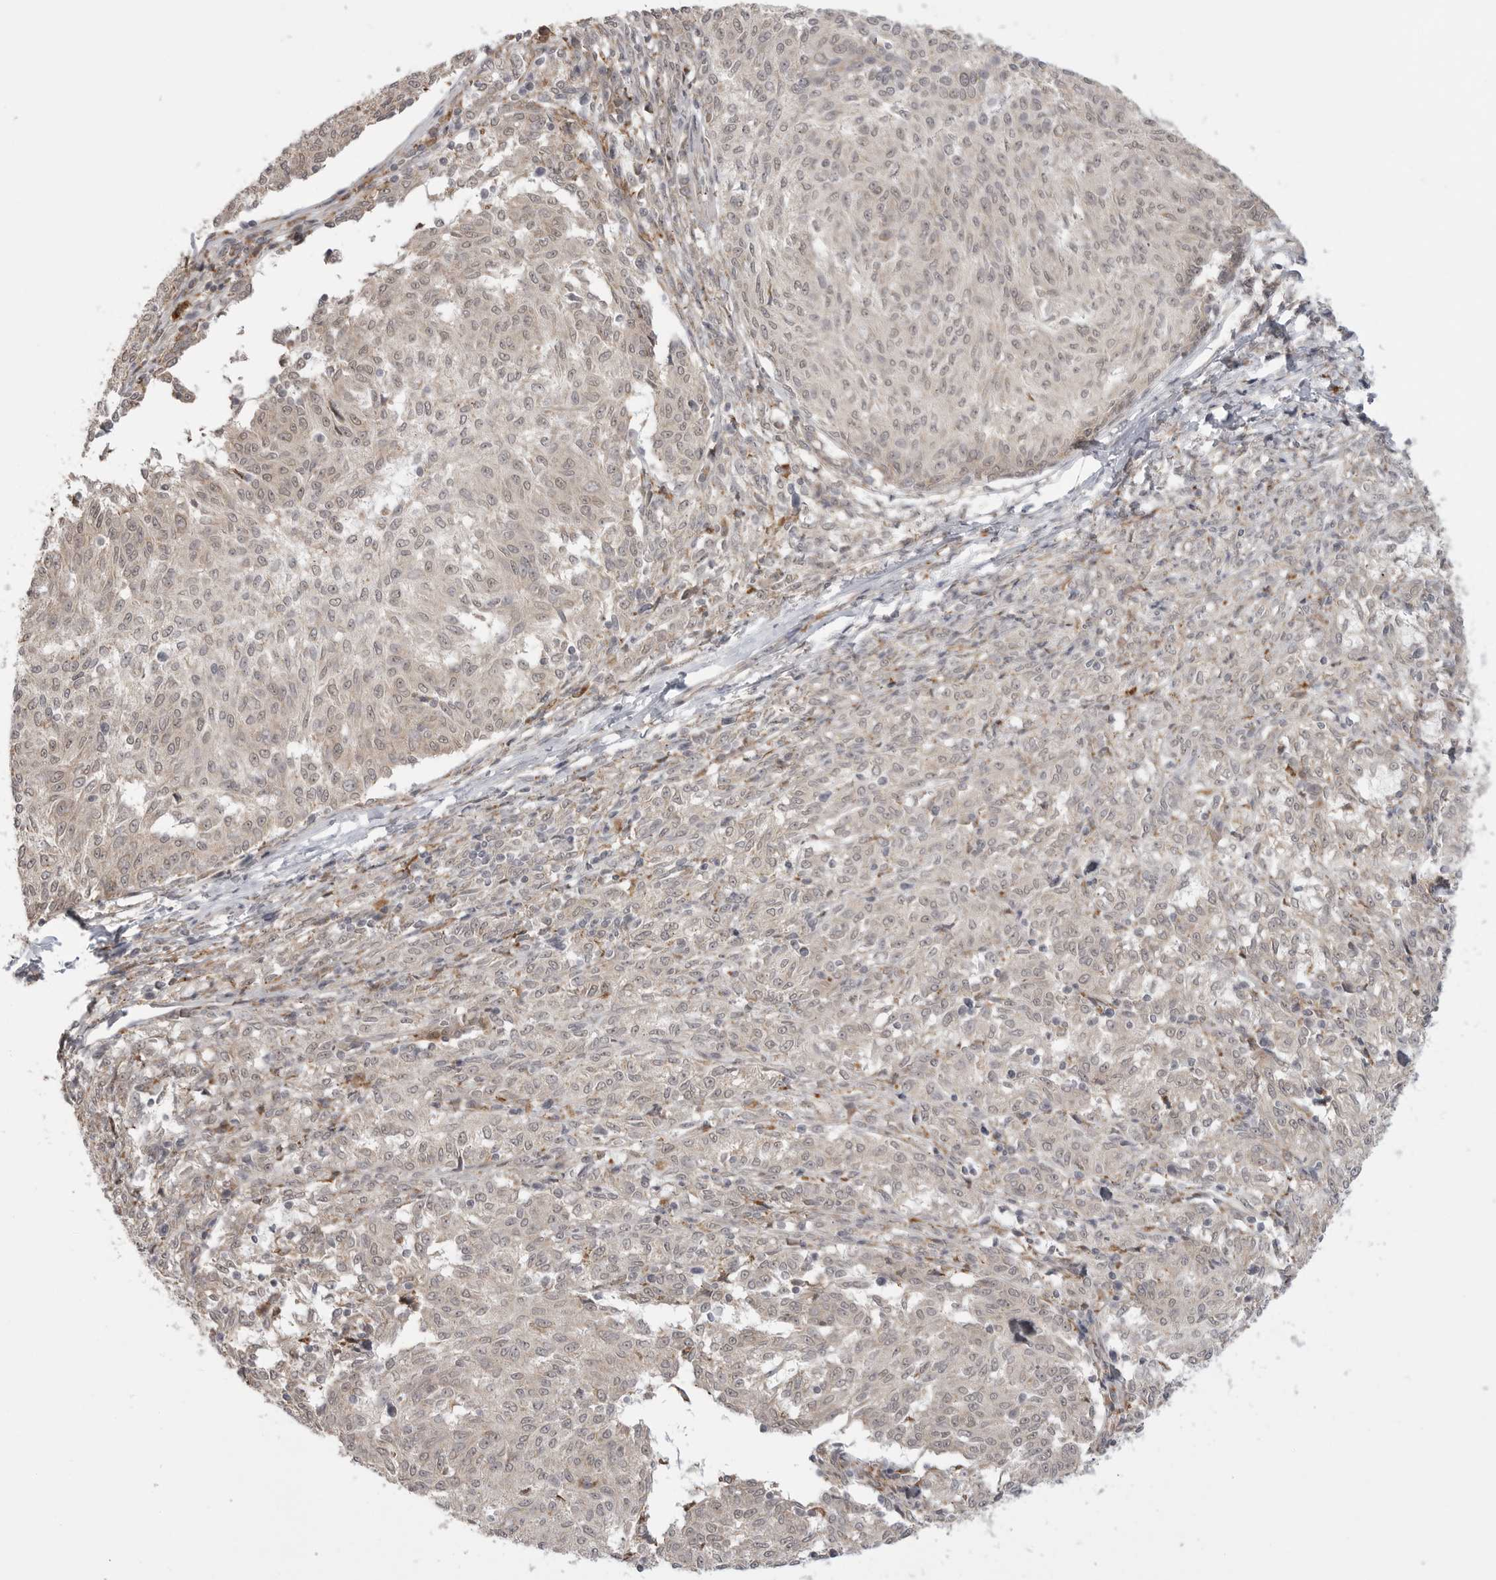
{"staining": {"intensity": "weak", "quantity": "25%-75%", "location": "nuclear"}, "tissue": "melanoma", "cell_type": "Tumor cells", "image_type": "cancer", "snomed": [{"axis": "morphology", "description": "Malignant melanoma, NOS"}, {"axis": "topography", "description": "Skin"}], "caption": "Immunohistochemical staining of malignant melanoma demonstrates low levels of weak nuclear positivity in about 25%-75% of tumor cells.", "gene": "KALRN", "patient": {"sex": "female", "age": 72}}